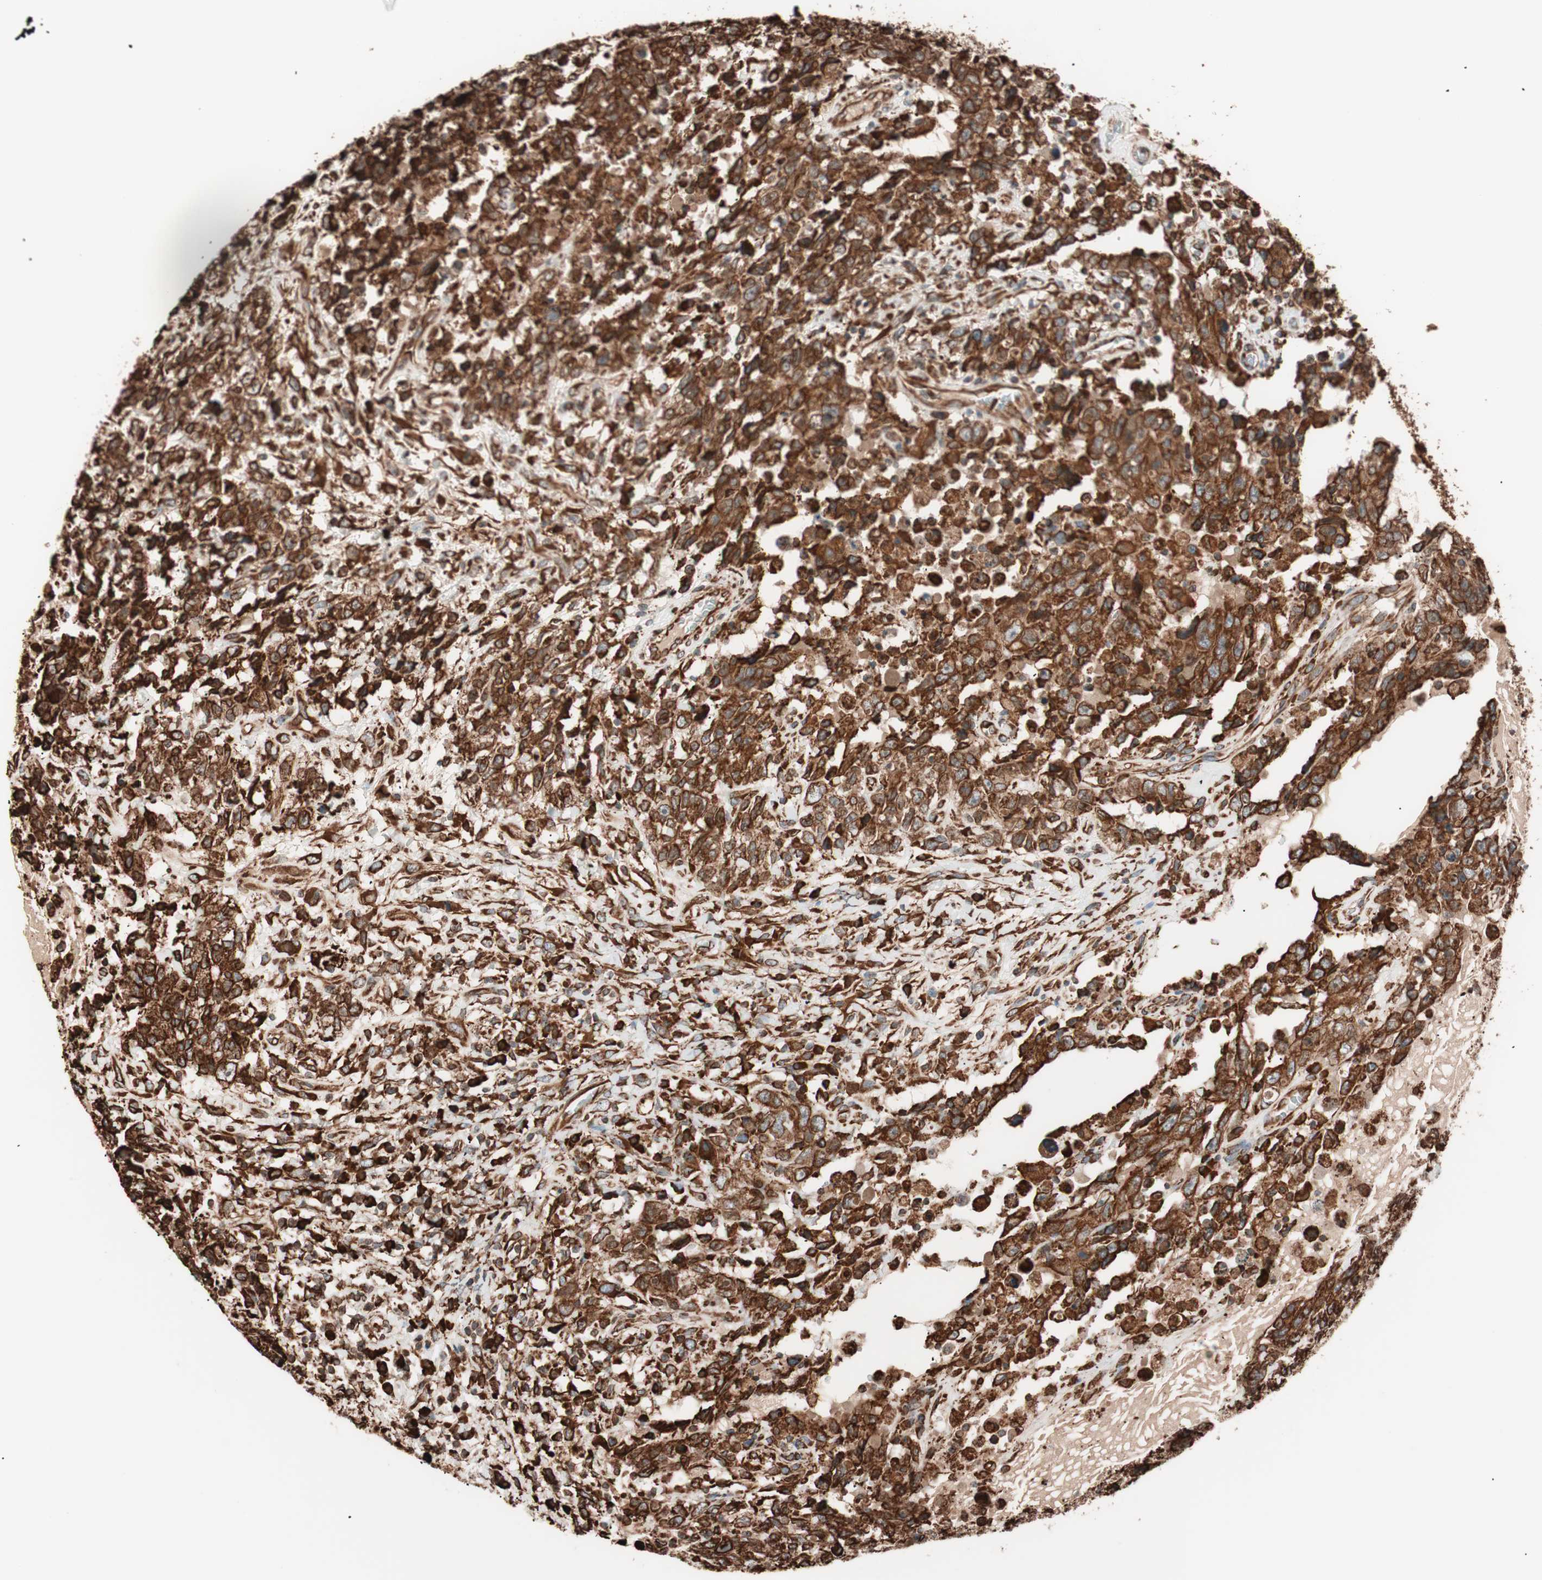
{"staining": {"intensity": "strong", "quantity": ">75%", "location": "cytoplasmic/membranous"}, "tissue": "testis cancer", "cell_type": "Tumor cells", "image_type": "cancer", "snomed": [{"axis": "morphology", "description": "Carcinoma, Embryonal, NOS"}, {"axis": "topography", "description": "Testis"}], "caption": "Protein expression analysis of human testis embryonal carcinoma reveals strong cytoplasmic/membranous positivity in approximately >75% of tumor cells. (Brightfield microscopy of DAB IHC at high magnification).", "gene": "VEGFA", "patient": {"sex": "male", "age": 26}}